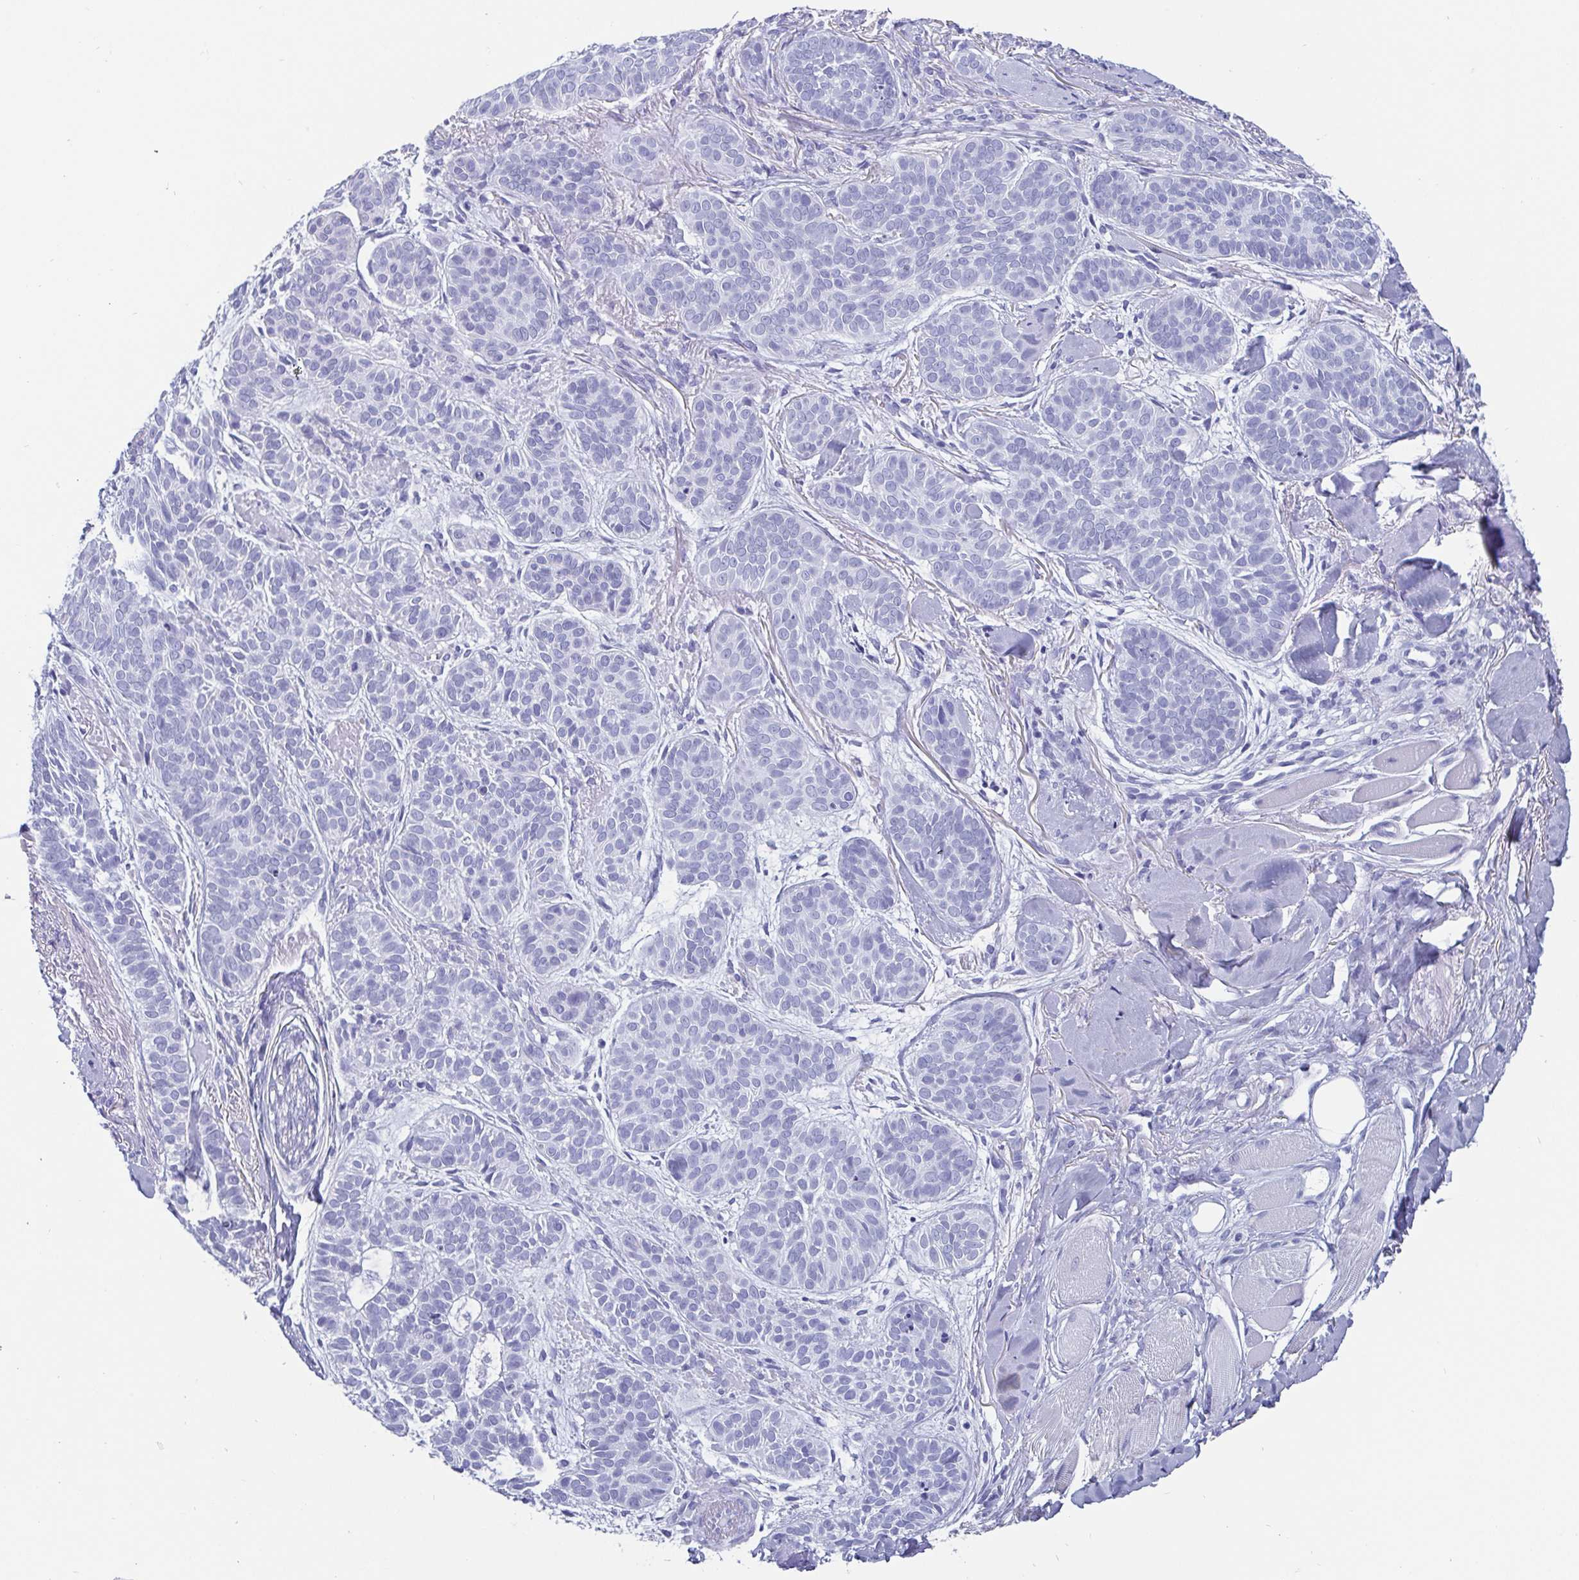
{"staining": {"intensity": "negative", "quantity": "none", "location": "none"}, "tissue": "skin cancer", "cell_type": "Tumor cells", "image_type": "cancer", "snomed": [{"axis": "morphology", "description": "Basal cell carcinoma"}, {"axis": "topography", "description": "Skin"}, {"axis": "topography", "description": "Skin of nose"}], "caption": "High power microscopy histopathology image of an immunohistochemistry (IHC) histopathology image of skin basal cell carcinoma, revealing no significant expression in tumor cells.", "gene": "SCGN", "patient": {"sex": "female", "age": 81}}